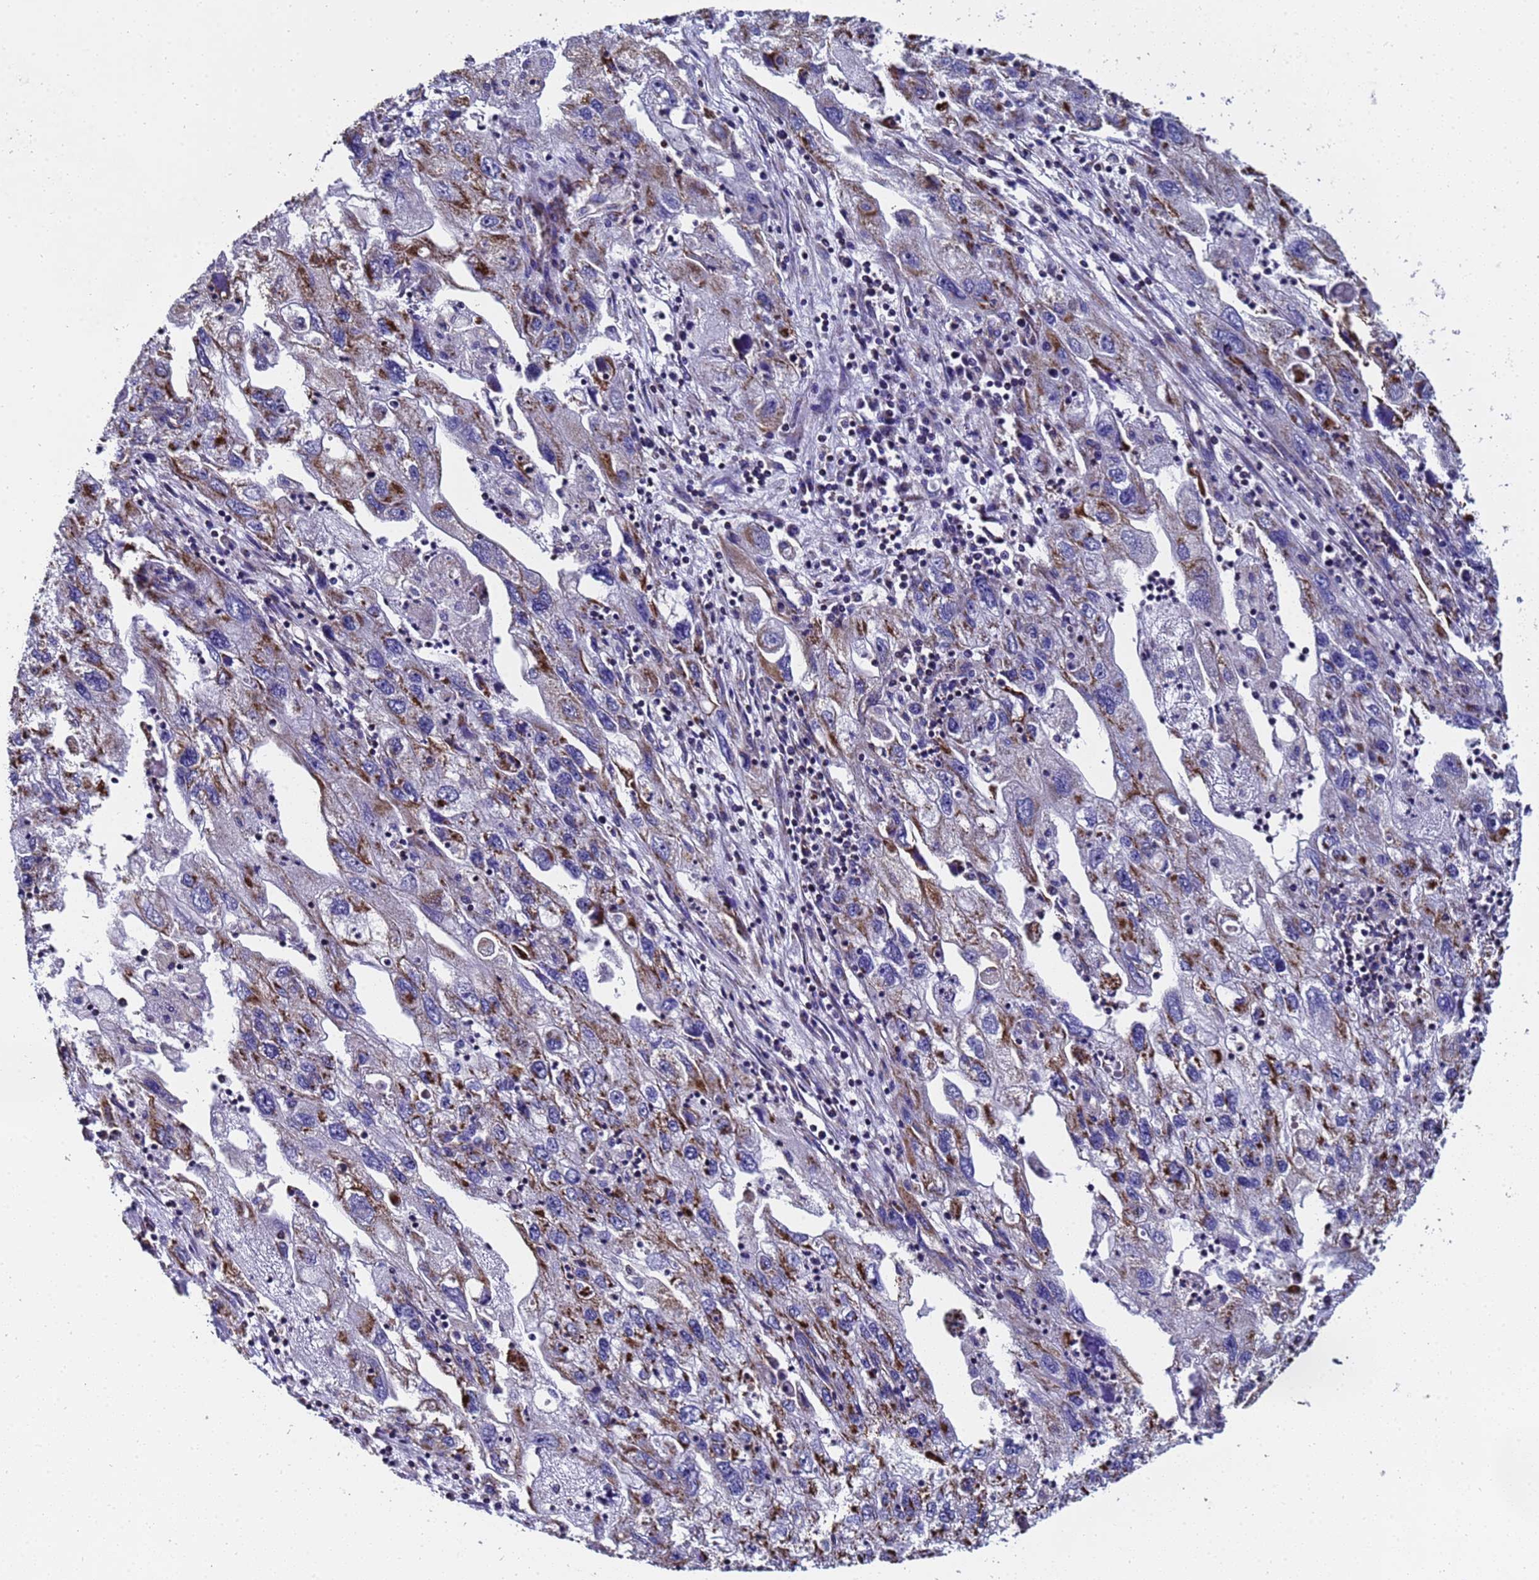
{"staining": {"intensity": "moderate", "quantity": "25%-75%", "location": "cytoplasmic/membranous"}, "tissue": "endometrial cancer", "cell_type": "Tumor cells", "image_type": "cancer", "snomed": [{"axis": "morphology", "description": "Adenocarcinoma, NOS"}, {"axis": "topography", "description": "Endometrium"}], "caption": "The image reveals staining of endometrial cancer, revealing moderate cytoplasmic/membranous protein expression (brown color) within tumor cells. The staining is performed using DAB (3,3'-diaminobenzidine) brown chromogen to label protein expression. The nuclei are counter-stained blue using hematoxylin.", "gene": "MRPS12", "patient": {"sex": "female", "age": 49}}